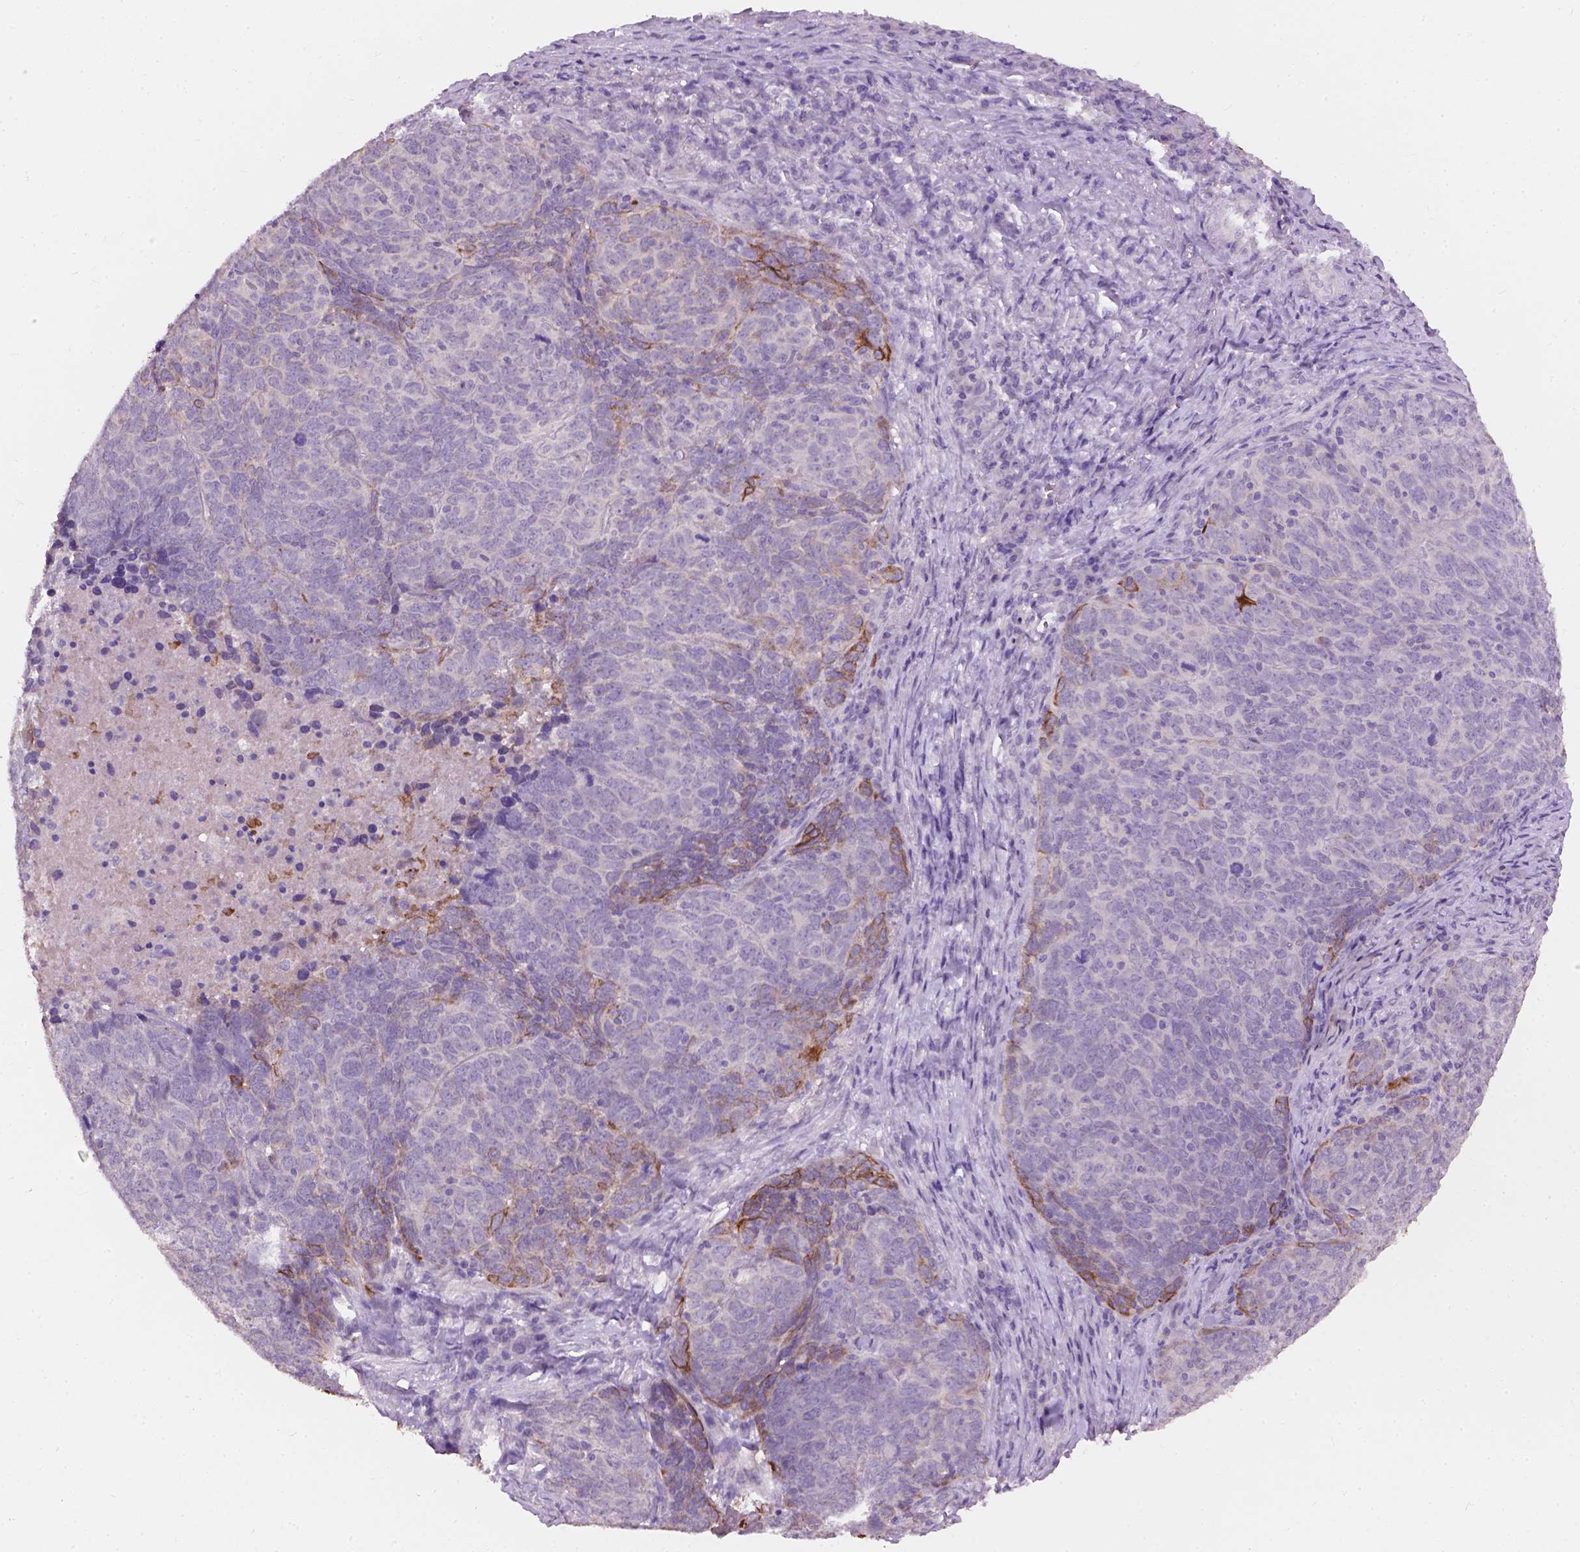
{"staining": {"intensity": "moderate", "quantity": "<25%", "location": "cytoplasmic/membranous"}, "tissue": "skin cancer", "cell_type": "Tumor cells", "image_type": "cancer", "snomed": [{"axis": "morphology", "description": "Squamous cell carcinoma, NOS"}, {"axis": "topography", "description": "Skin"}, {"axis": "topography", "description": "Anal"}], "caption": "Skin cancer (squamous cell carcinoma) stained with immunohistochemistry (IHC) reveals moderate cytoplasmic/membranous expression in approximately <25% of tumor cells.", "gene": "KRT17", "patient": {"sex": "female", "age": 51}}